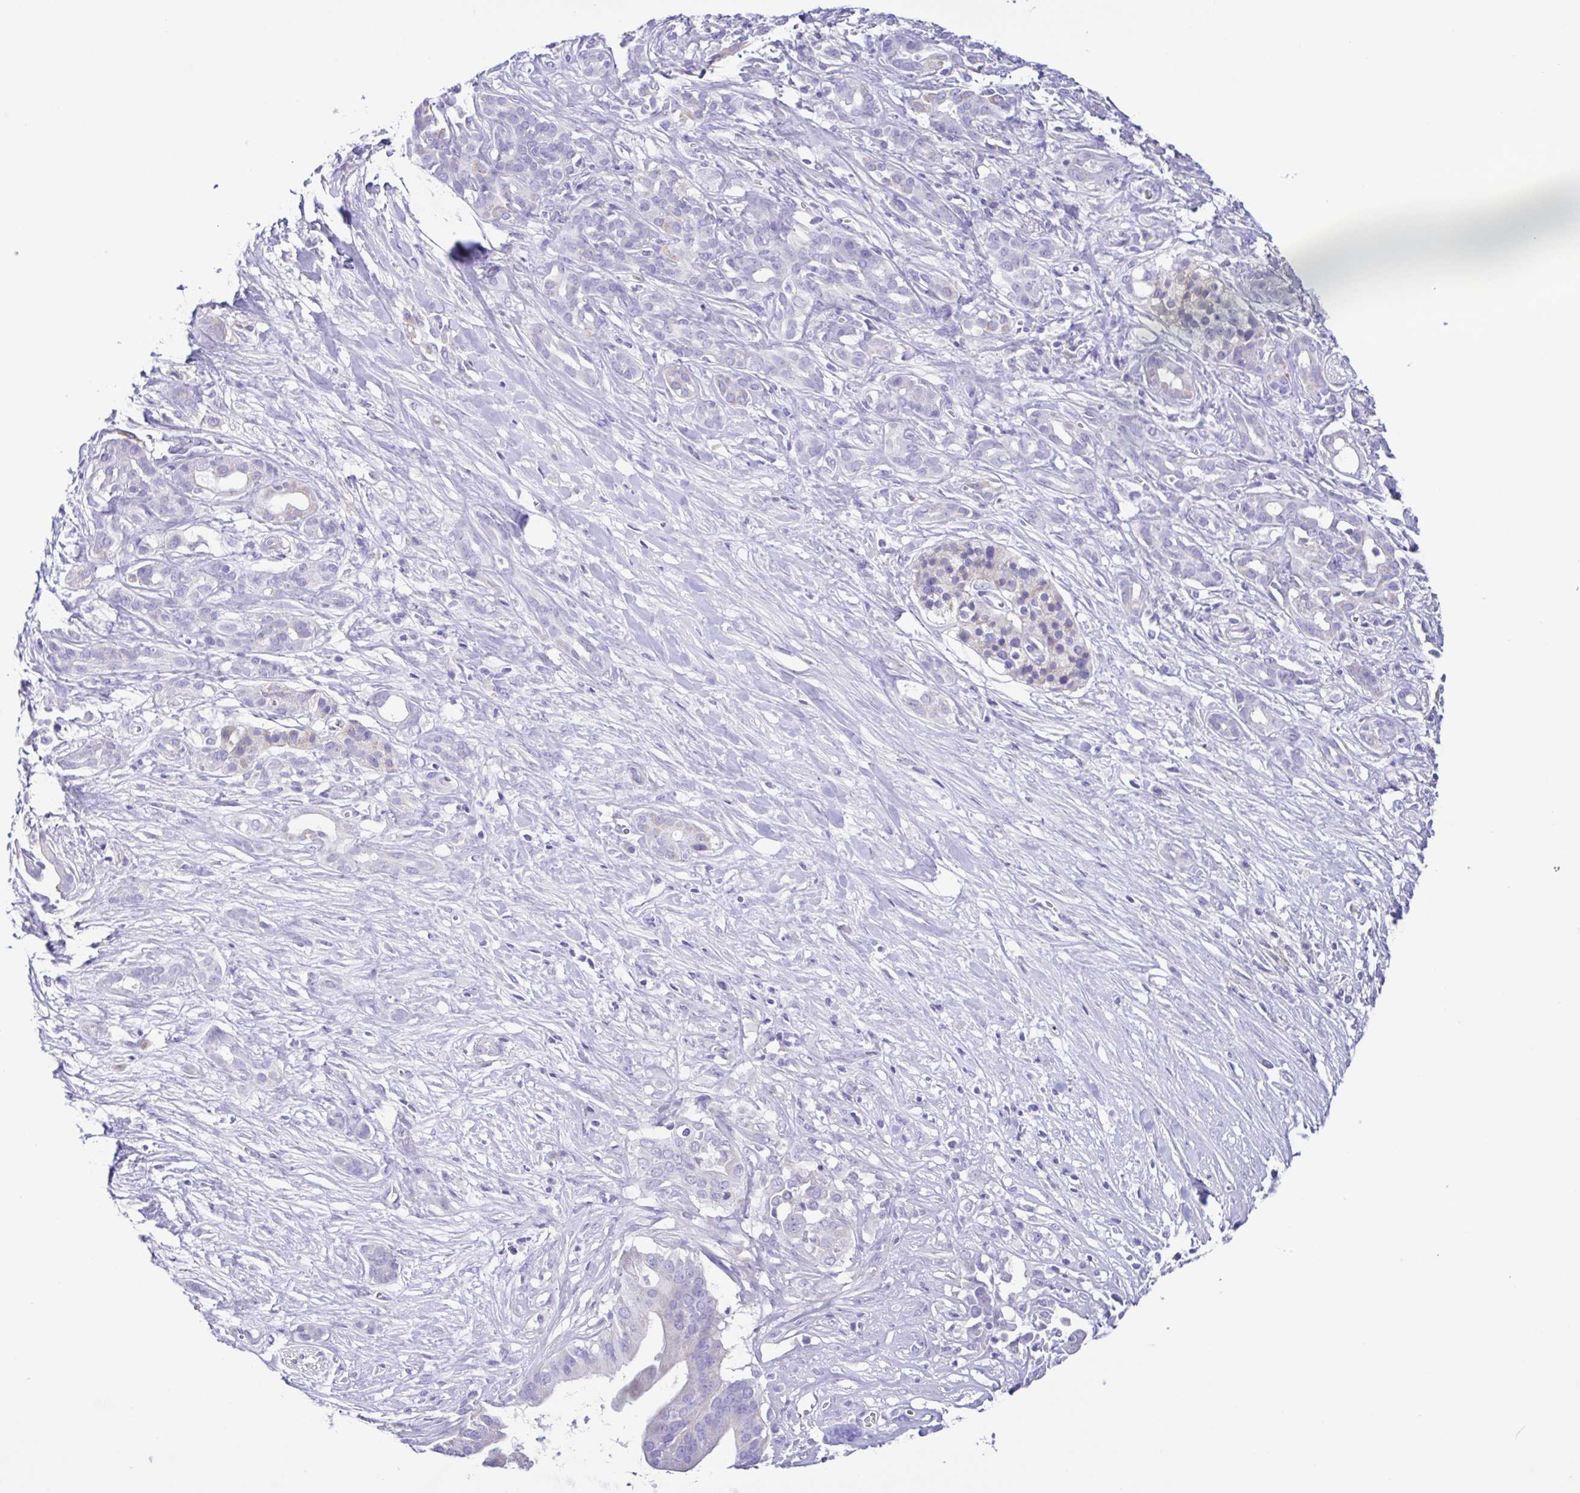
{"staining": {"intensity": "negative", "quantity": "none", "location": "none"}, "tissue": "pancreatic cancer", "cell_type": "Tumor cells", "image_type": "cancer", "snomed": [{"axis": "morphology", "description": "Adenocarcinoma, NOS"}, {"axis": "topography", "description": "Pancreas"}], "caption": "A high-resolution photomicrograph shows immunohistochemistry (IHC) staining of pancreatic adenocarcinoma, which displays no significant expression in tumor cells.", "gene": "CD72", "patient": {"sex": "male", "age": 61}}